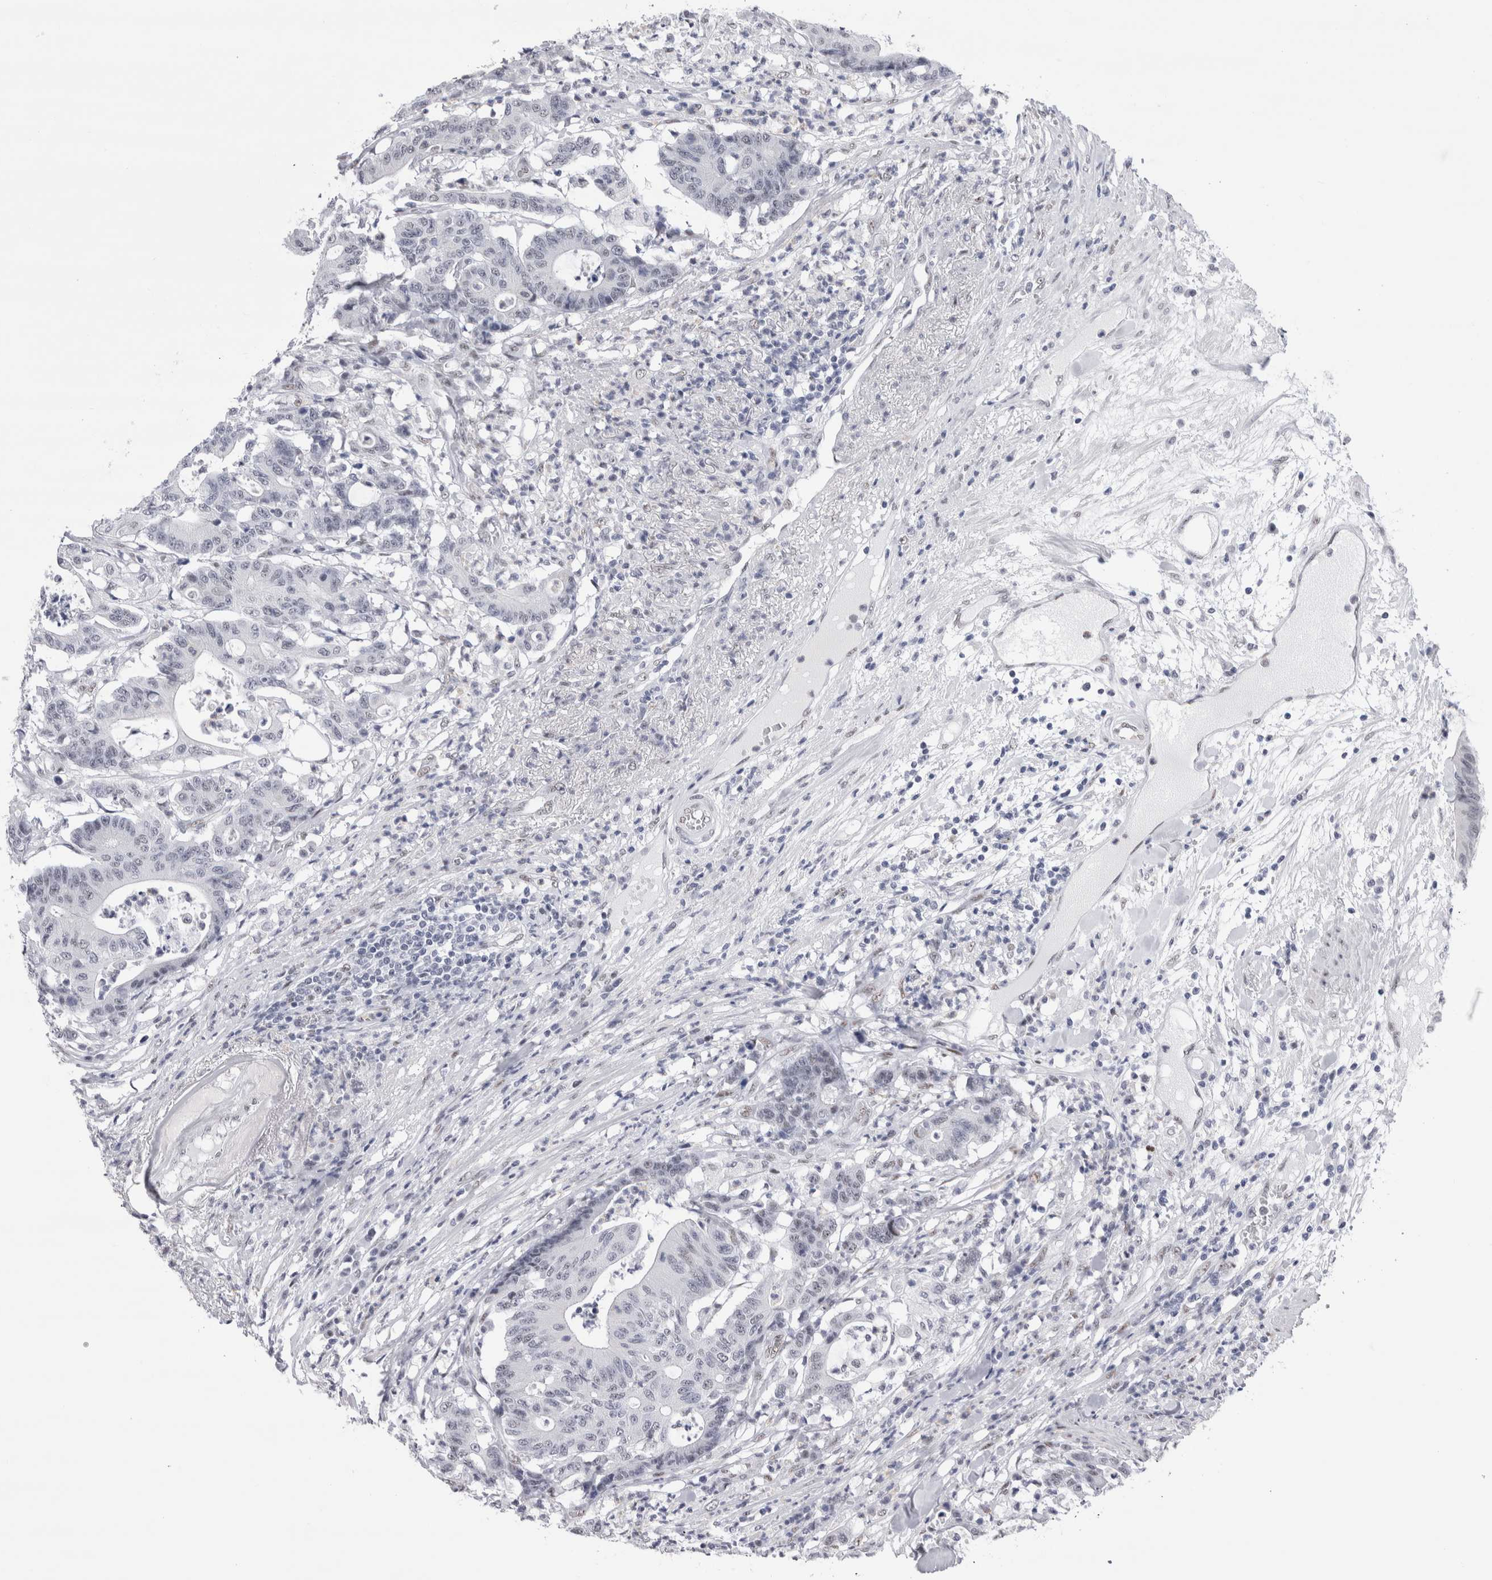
{"staining": {"intensity": "negative", "quantity": "none", "location": "none"}, "tissue": "colorectal cancer", "cell_type": "Tumor cells", "image_type": "cancer", "snomed": [{"axis": "morphology", "description": "Adenocarcinoma, NOS"}, {"axis": "topography", "description": "Colon"}], "caption": "The photomicrograph shows no staining of tumor cells in colorectal cancer.", "gene": "RBM6", "patient": {"sex": "female", "age": 84}}